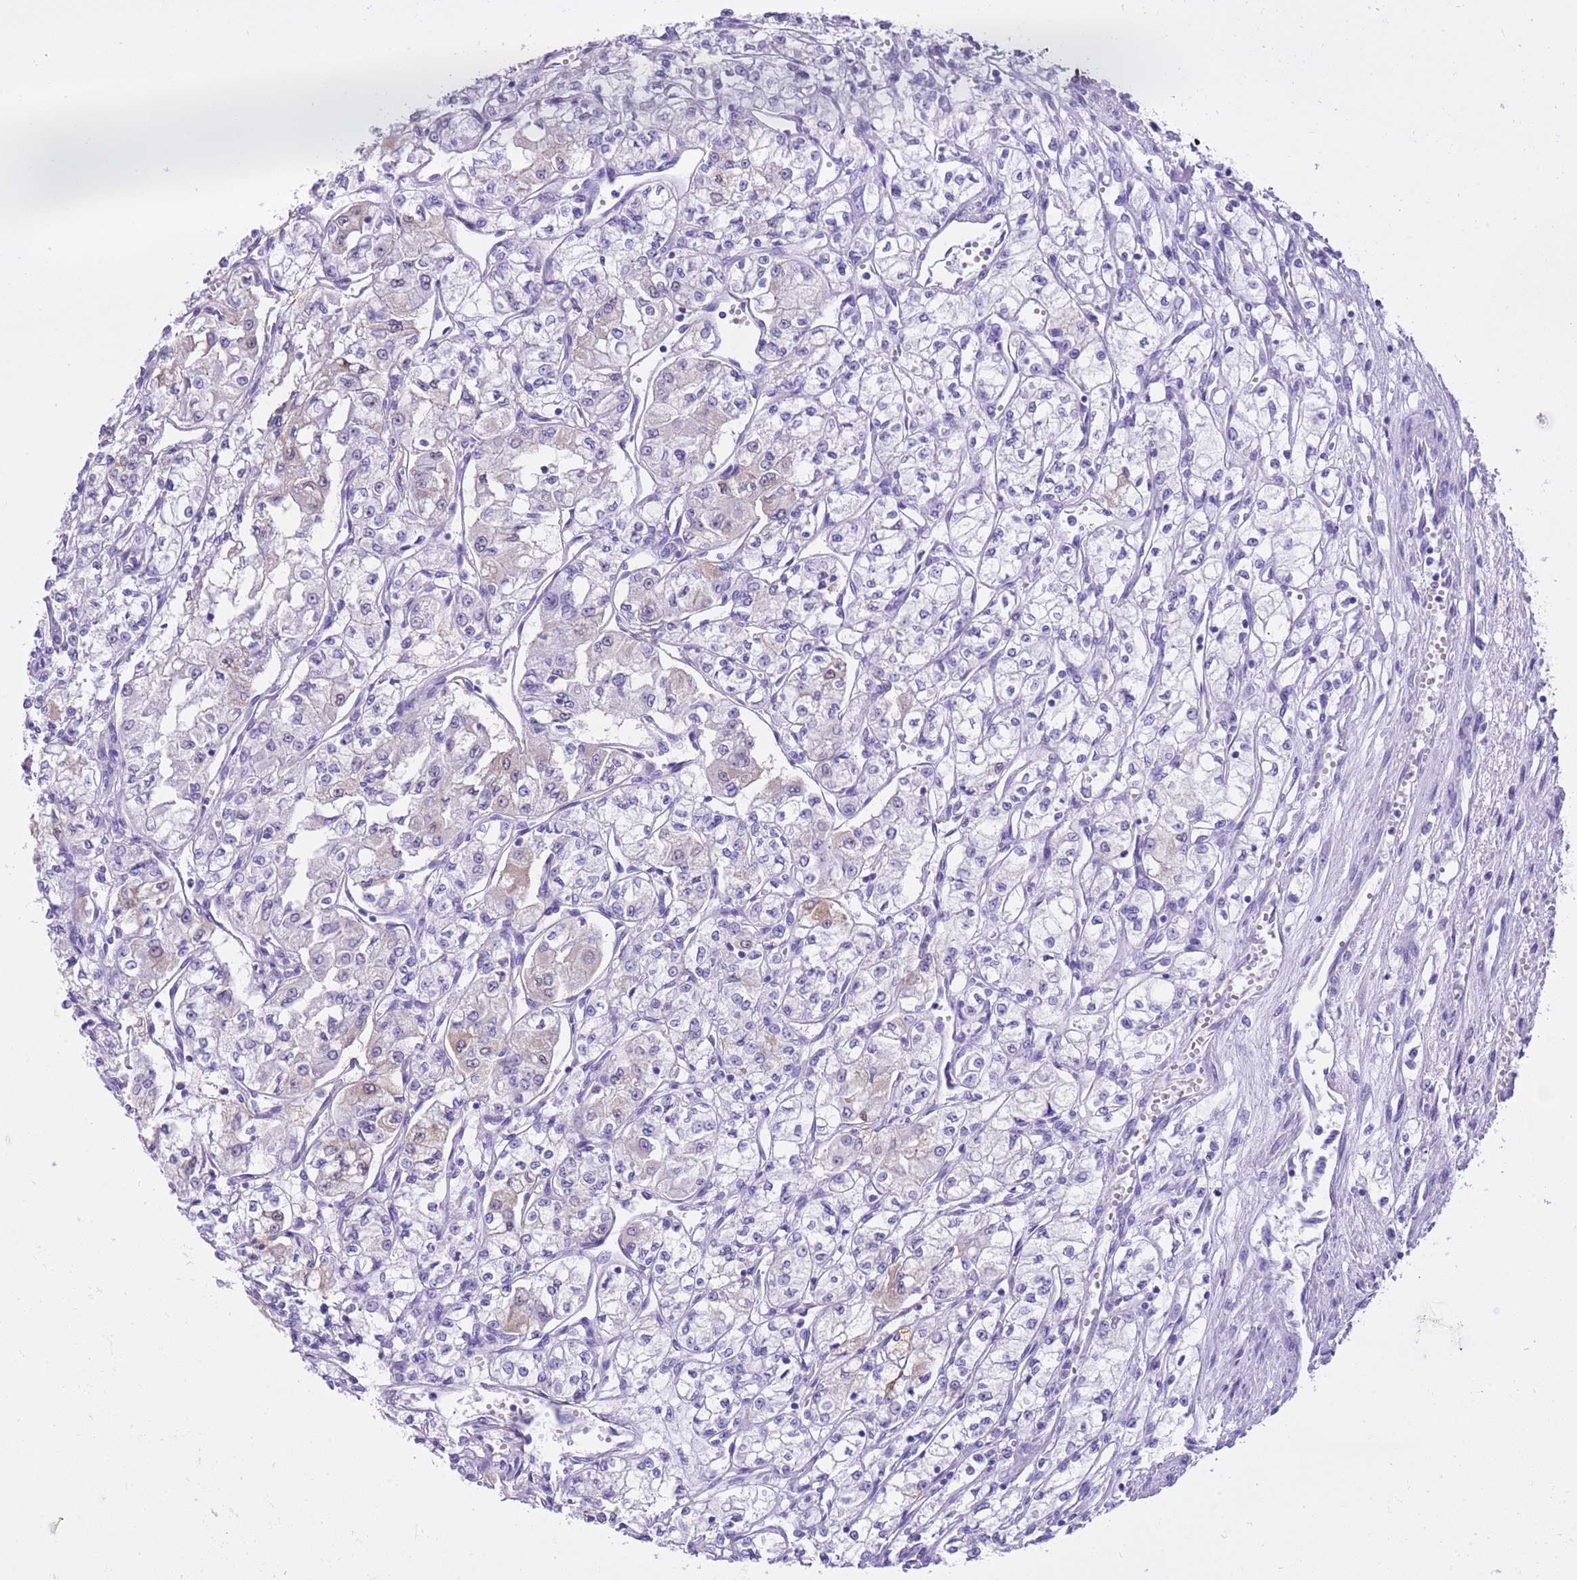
{"staining": {"intensity": "negative", "quantity": "none", "location": "none"}, "tissue": "renal cancer", "cell_type": "Tumor cells", "image_type": "cancer", "snomed": [{"axis": "morphology", "description": "Adenocarcinoma, NOS"}, {"axis": "topography", "description": "Kidney"}], "caption": "Protein analysis of renal cancer (adenocarcinoma) demonstrates no significant positivity in tumor cells.", "gene": "TMEM185B", "patient": {"sex": "male", "age": 59}}